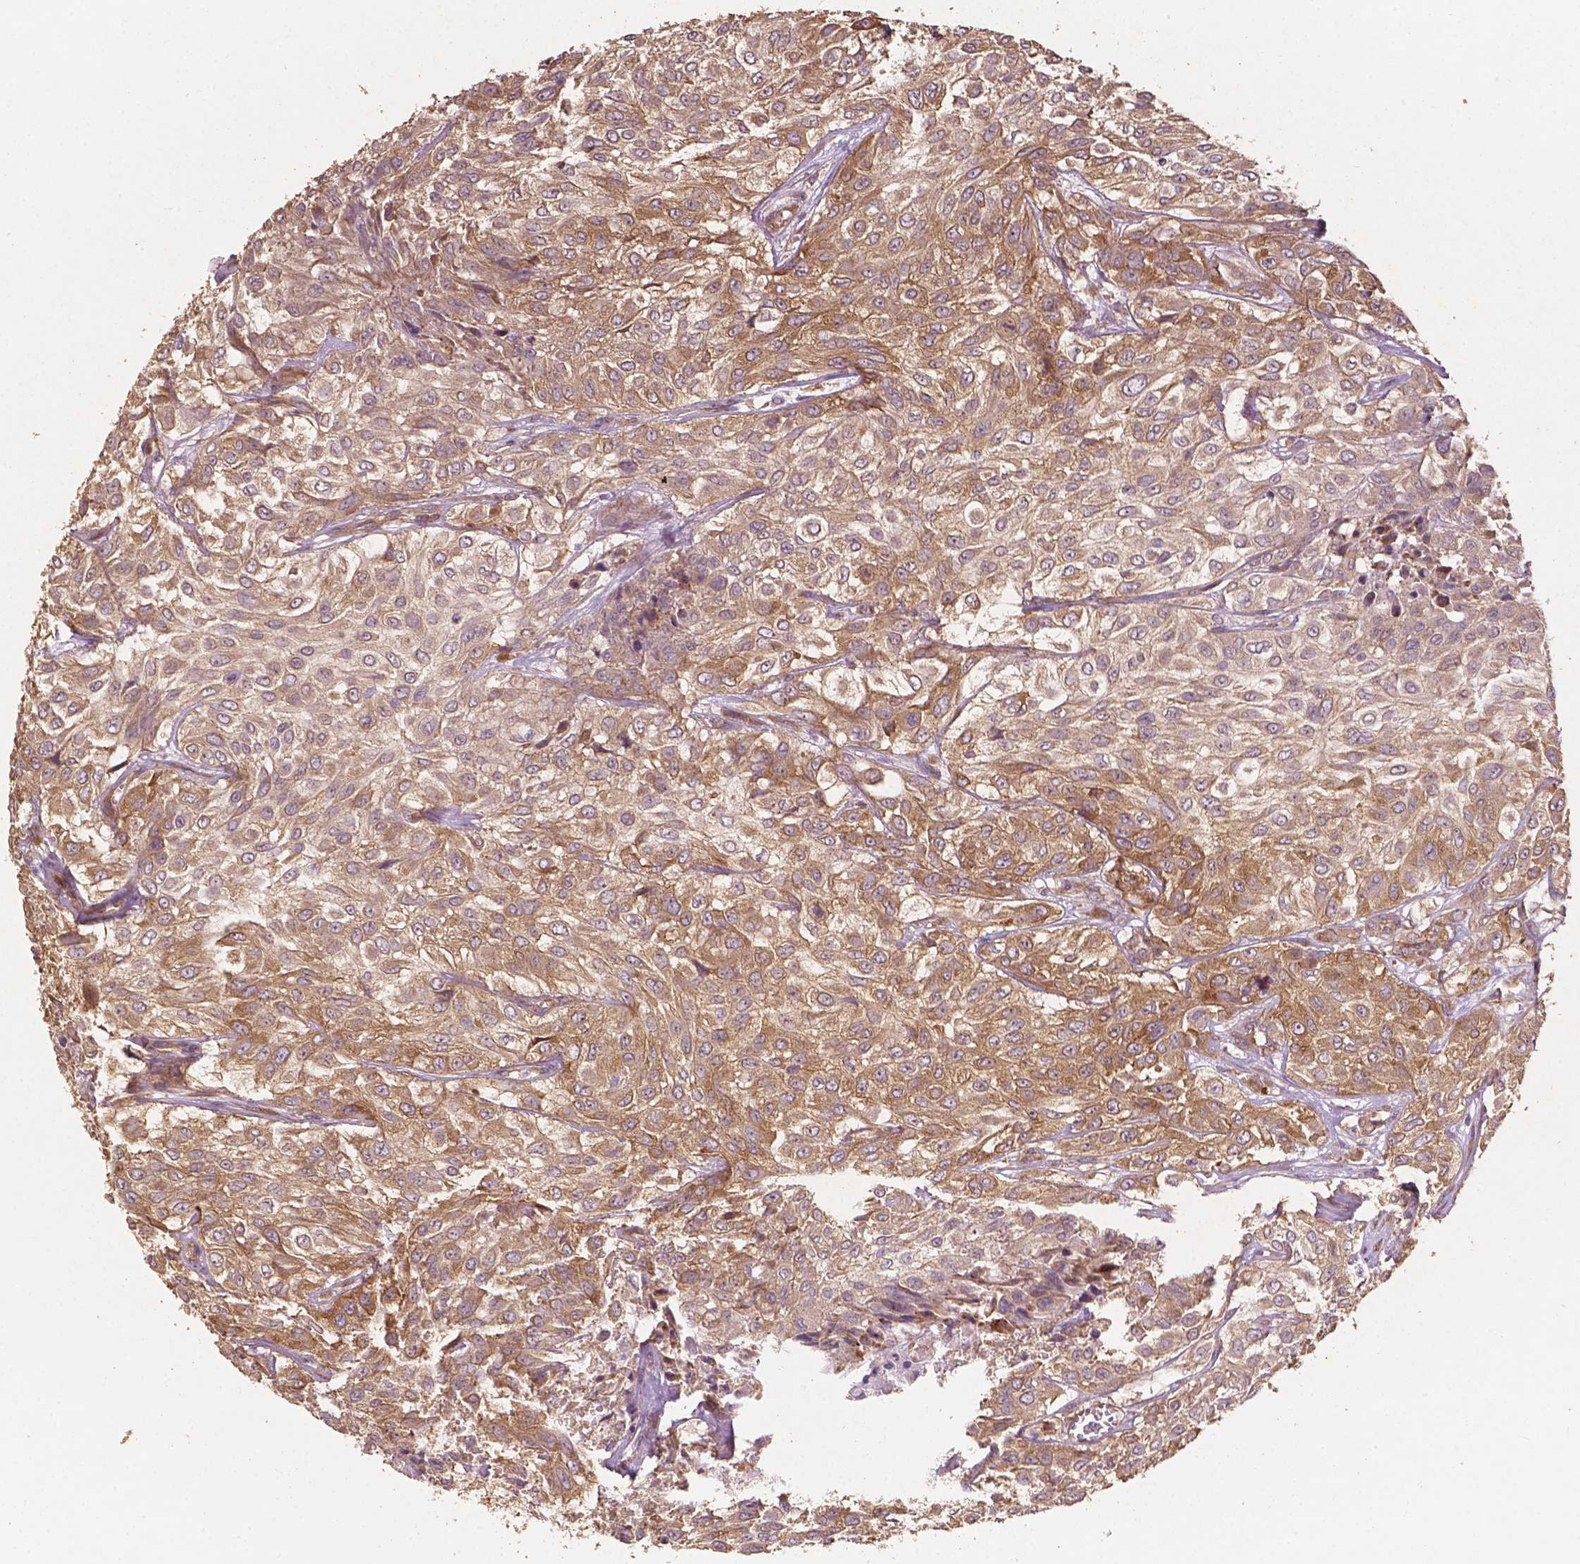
{"staining": {"intensity": "moderate", "quantity": ">75%", "location": "cytoplasmic/membranous"}, "tissue": "urothelial cancer", "cell_type": "Tumor cells", "image_type": "cancer", "snomed": [{"axis": "morphology", "description": "Urothelial carcinoma, High grade"}, {"axis": "topography", "description": "Urinary bladder"}], "caption": "DAB (3,3'-diaminobenzidine) immunohistochemical staining of urothelial cancer reveals moderate cytoplasmic/membranous protein staining in approximately >75% of tumor cells. Immunohistochemistry stains the protein in brown and the nuclei are stained blue.", "gene": "G3BP1", "patient": {"sex": "male", "age": 57}}